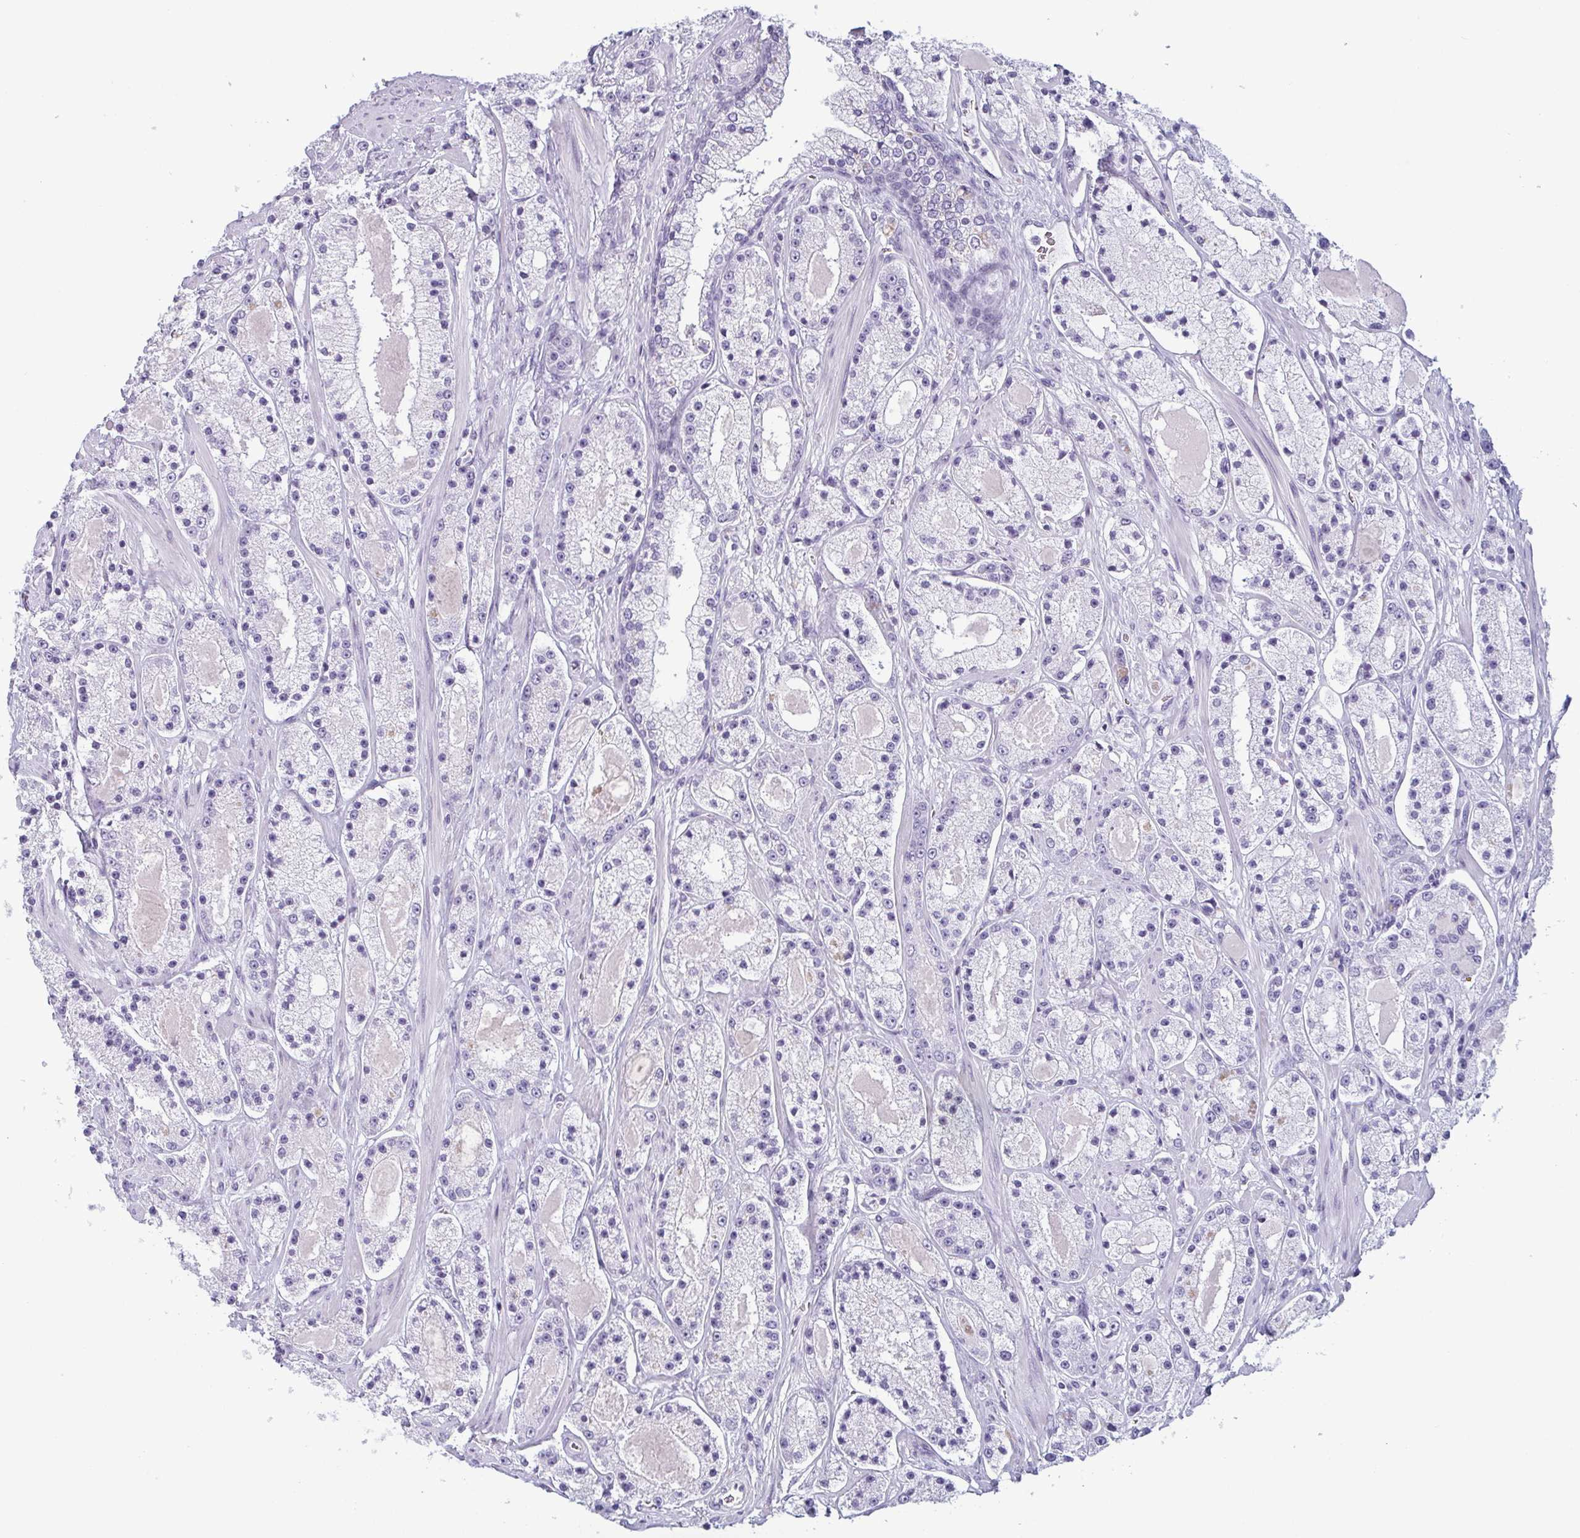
{"staining": {"intensity": "negative", "quantity": "none", "location": "none"}, "tissue": "prostate cancer", "cell_type": "Tumor cells", "image_type": "cancer", "snomed": [{"axis": "morphology", "description": "Adenocarcinoma, High grade"}, {"axis": "topography", "description": "Prostate"}], "caption": "DAB immunohistochemical staining of prostate adenocarcinoma (high-grade) exhibits no significant staining in tumor cells.", "gene": "KRT78", "patient": {"sex": "male", "age": 67}}